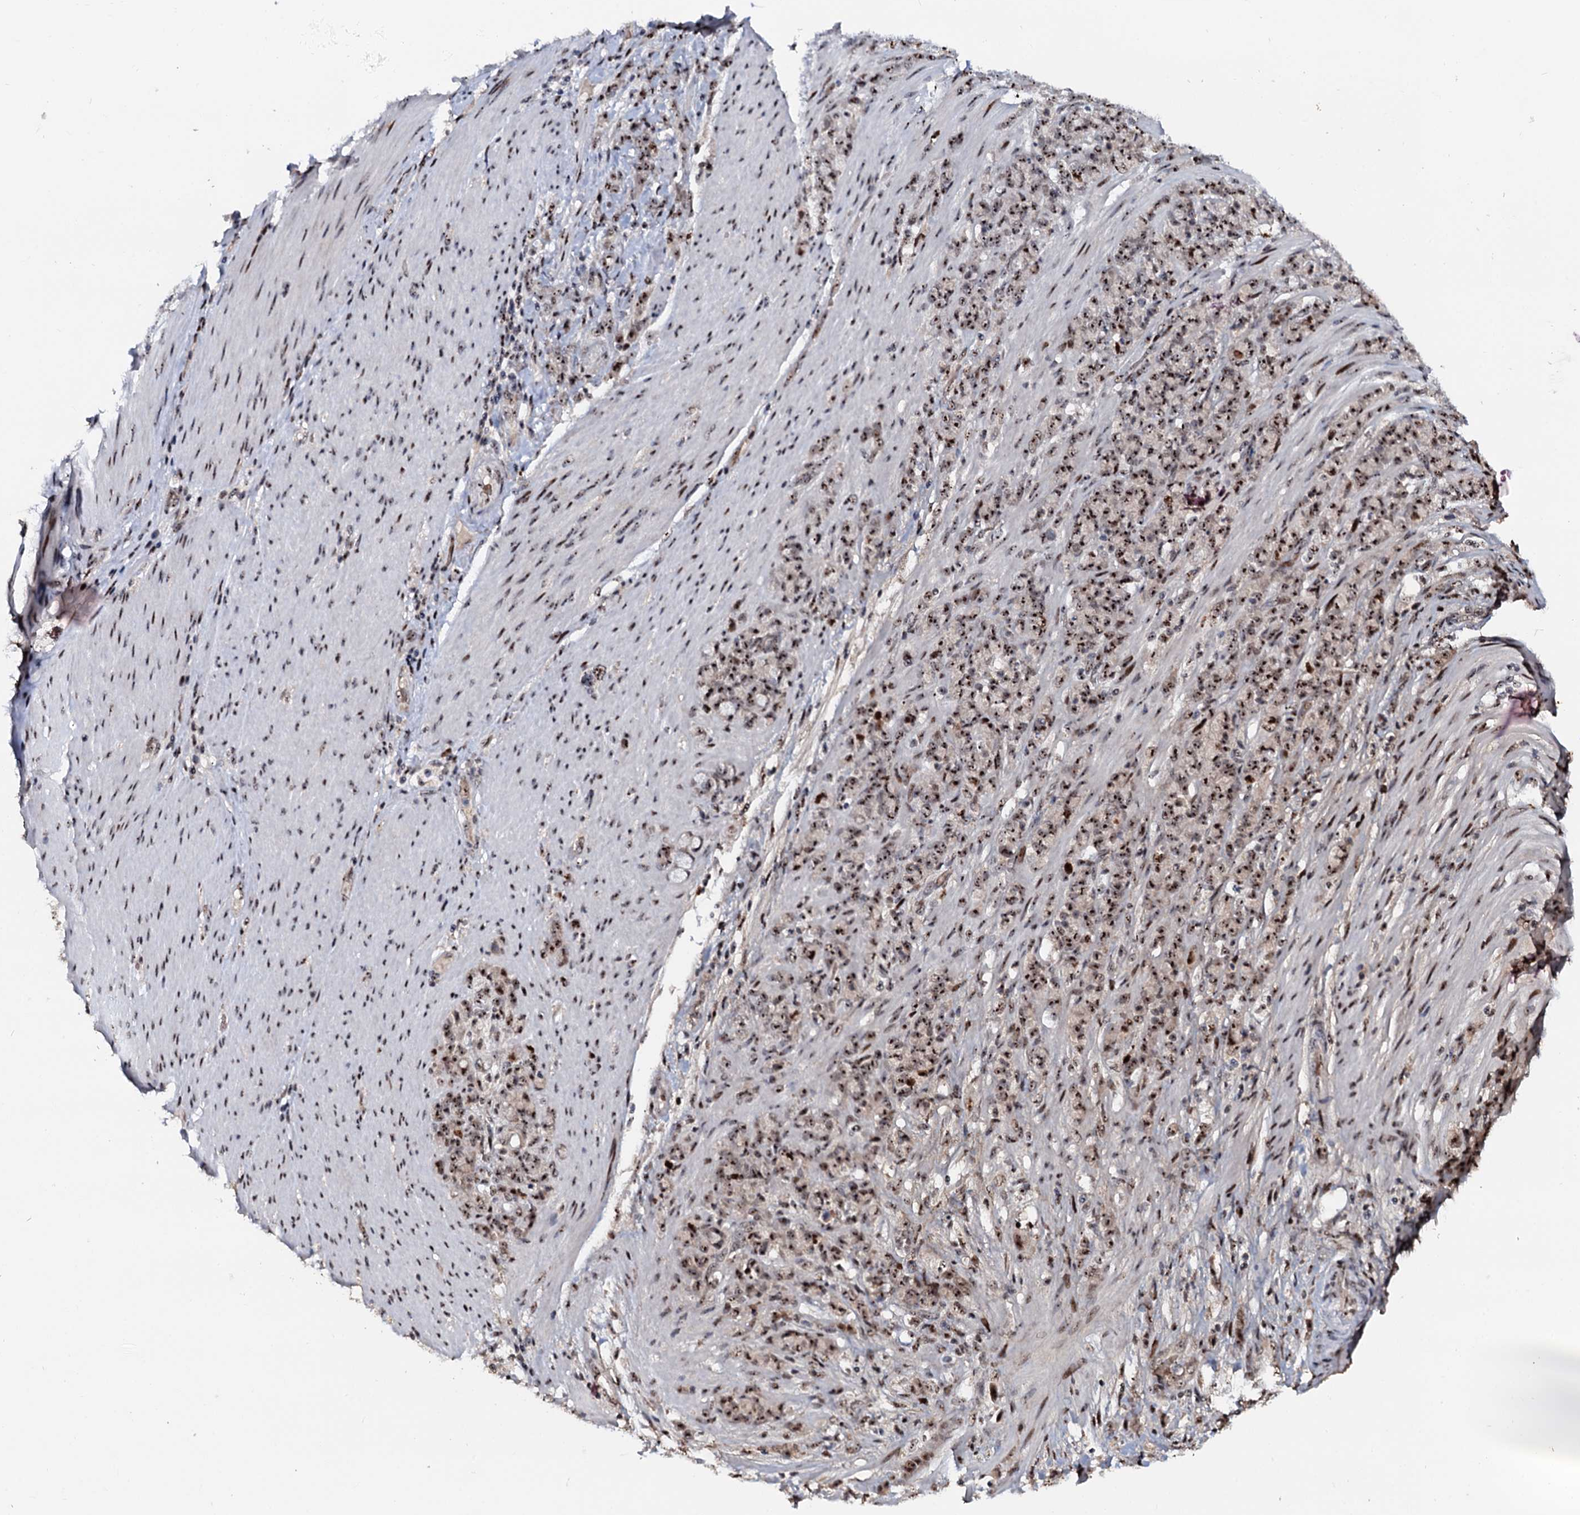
{"staining": {"intensity": "moderate", "quantity": ">75%", "location": "nuclear"}, "tissue": "stomach cancer", "cell_type": "Tumor cells", "image_type": "cancer", "snomed": [{"axis": "morphology", "description": "Adenocarcinoma, NOS"}, {"axis": "topography", "description": "Stomach"}], "caption": "About >75% of tumor cells in human adenocarcinoma (stomach) show moderate nuclear protein positivity as visualized by brown immunohistochemical staining.", "gene": "NEUROG3", "patient": {"sex": "female", "age": 79}}